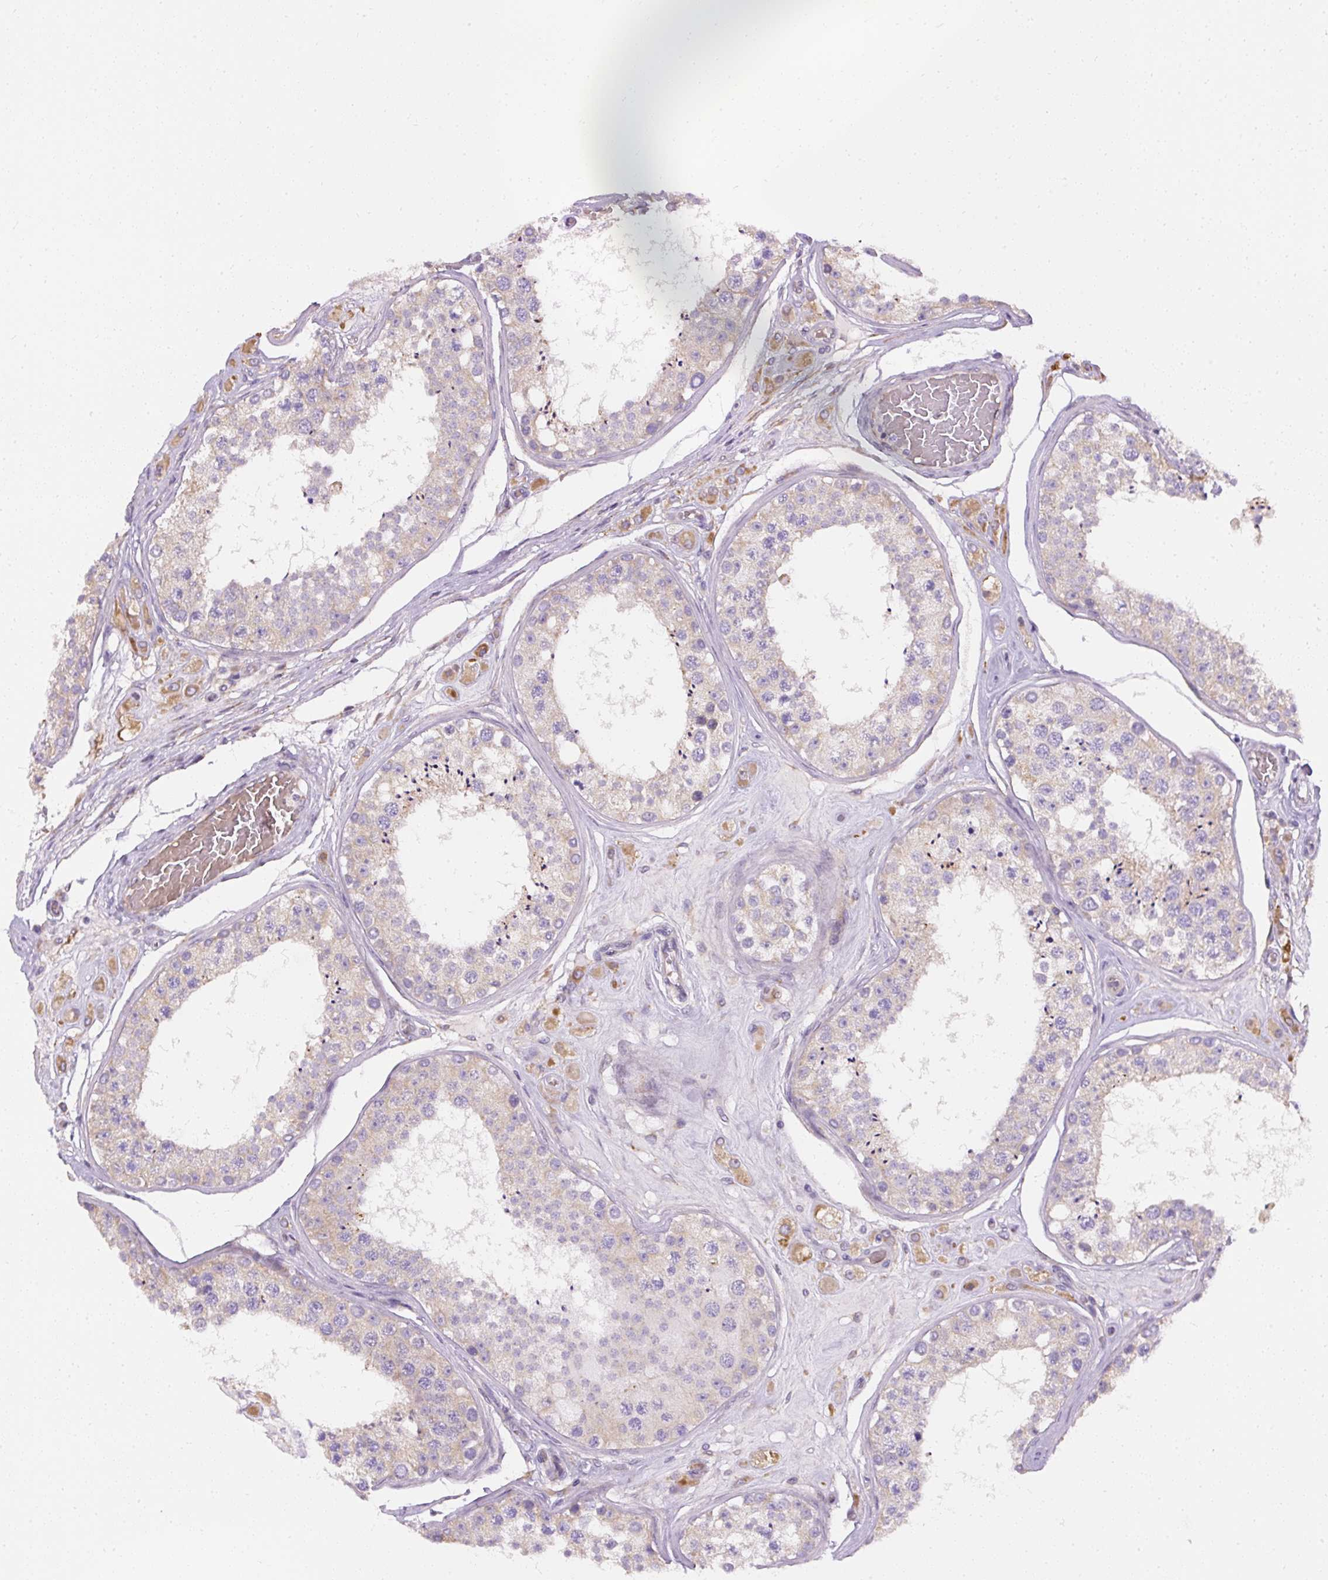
{"staining": {"intensity": "negative", "quantity": "none", "location": "none"}, "tissue": "testis", "cell_type": "Cells in seminiferous ducts", "image_type": "normal", "snomed": [{"axis": "morphology", "description": "Normal tissue, NOS"}, {"axis": "topography", "description": "Testis"}], "caption": "High magnification brightfield microscopy of normal testis stained with DAB (brown) and counterstained with hematoxylin (blue): cells in seminiferous ducts show no significant positivity.", "gene": "FAM149A", "patient": {"sex": "male", "age": 25}}